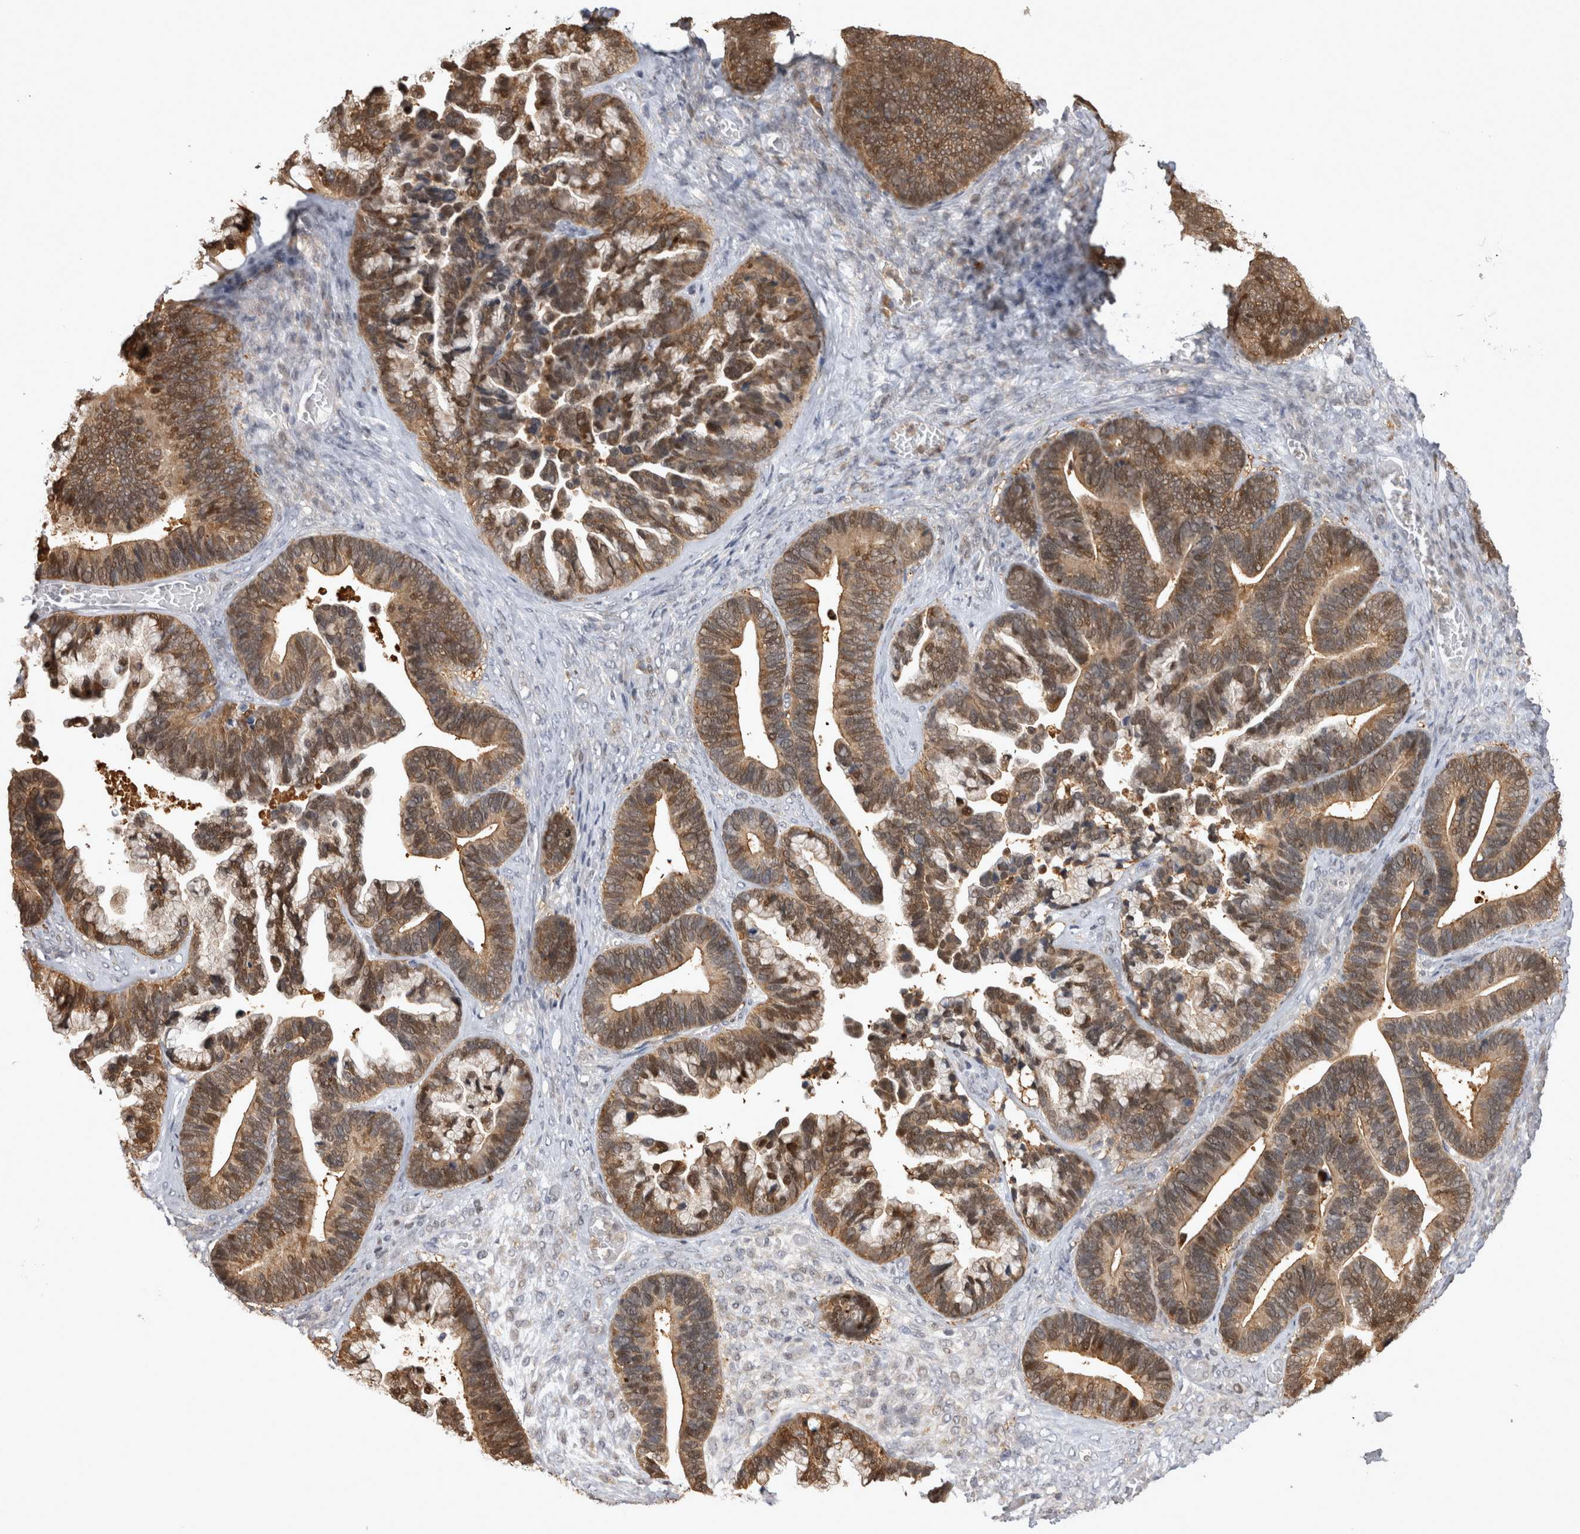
{"staining": {"intensity": "moderate", "quantity": ">75%", "location": "cytoplasmic/membranous"}, "tissue": "ovarian cancer", "cell_type": "Tumor cells", "image_type": "cancer", "snomed": [{"axis": "morphology", "description": "Cystadenocarcinoma, serous, NOS"}, {"axis": "topography", "description": "Ovary"}], "caption": "High-magnification brightfield microscopy of ovarian cancer (serous cystadenocarcinoma) stained with DAB (brown) and counterstained with hematoxylin (blue). tumor cells exhibit moderate cytoplasmic/membranous positivity is seen in about>75% of cells.", "gene": "CHIC2", "patient": {"sex": "female", "age": 56}}